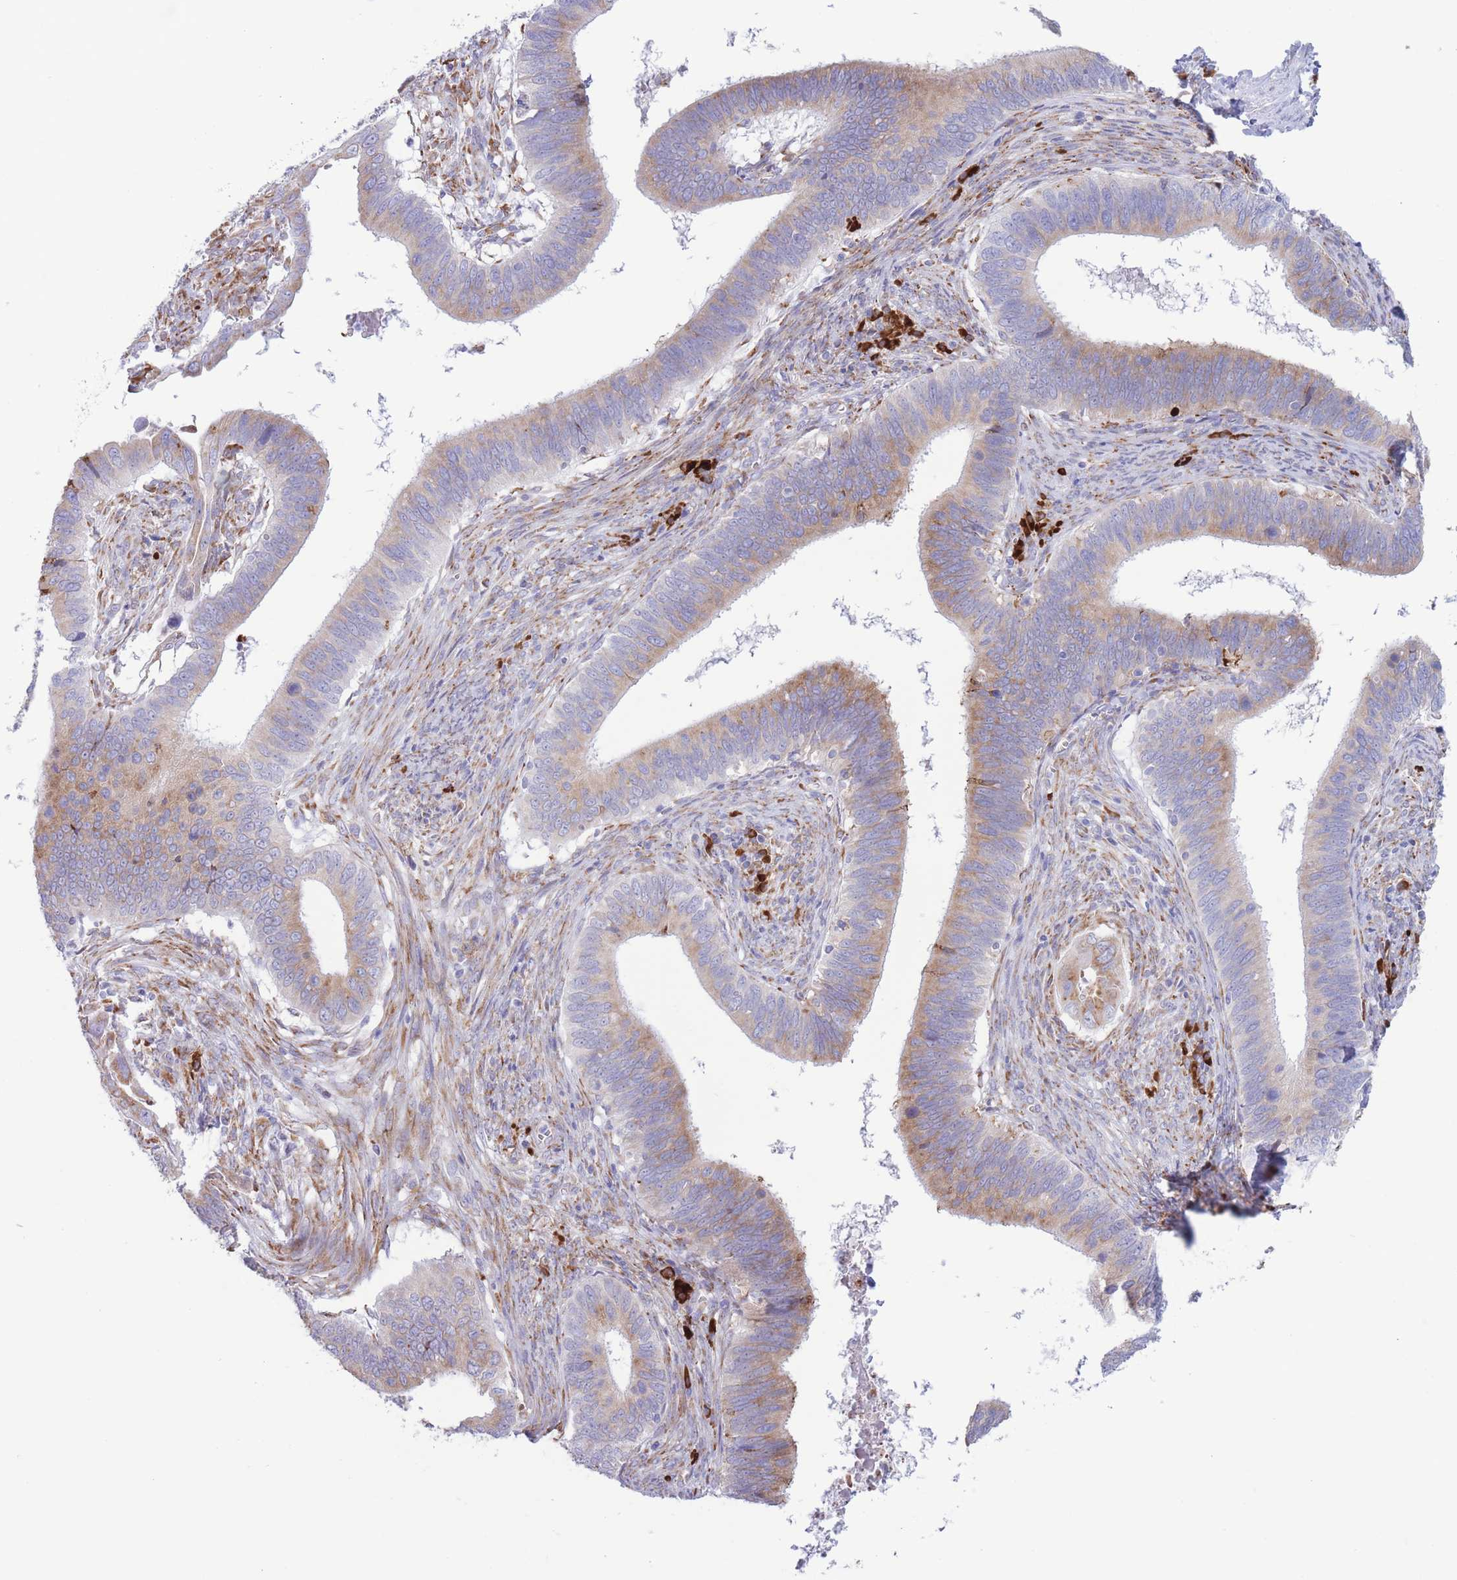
{"staining": {"intensity": "moderate", "quantity": "25%-75%", "location": "cytoplasmic/membranous"}, "tissue": "cervical cancer", "cell_type": "Tumor cells", "image_type": "cancer", "snomed": [{"axis": "morphology", "description": "Adenocarcinoma, NOS"}, {"axis": "topography", "description": "Cervix"}], "caption": "Immunohistochemistry (IHC) image of neoplastic tissue: cervical adenocarcinoma stained using IHC demonstrates medium levels of moderate protein expression localized specifically in the cytoplasmic/membranous of tumor cells, appearing as a cytoplasmic/membranous brown color.", "gene": "MYDGF", "patient": {"sex": "female", "age": 42}}